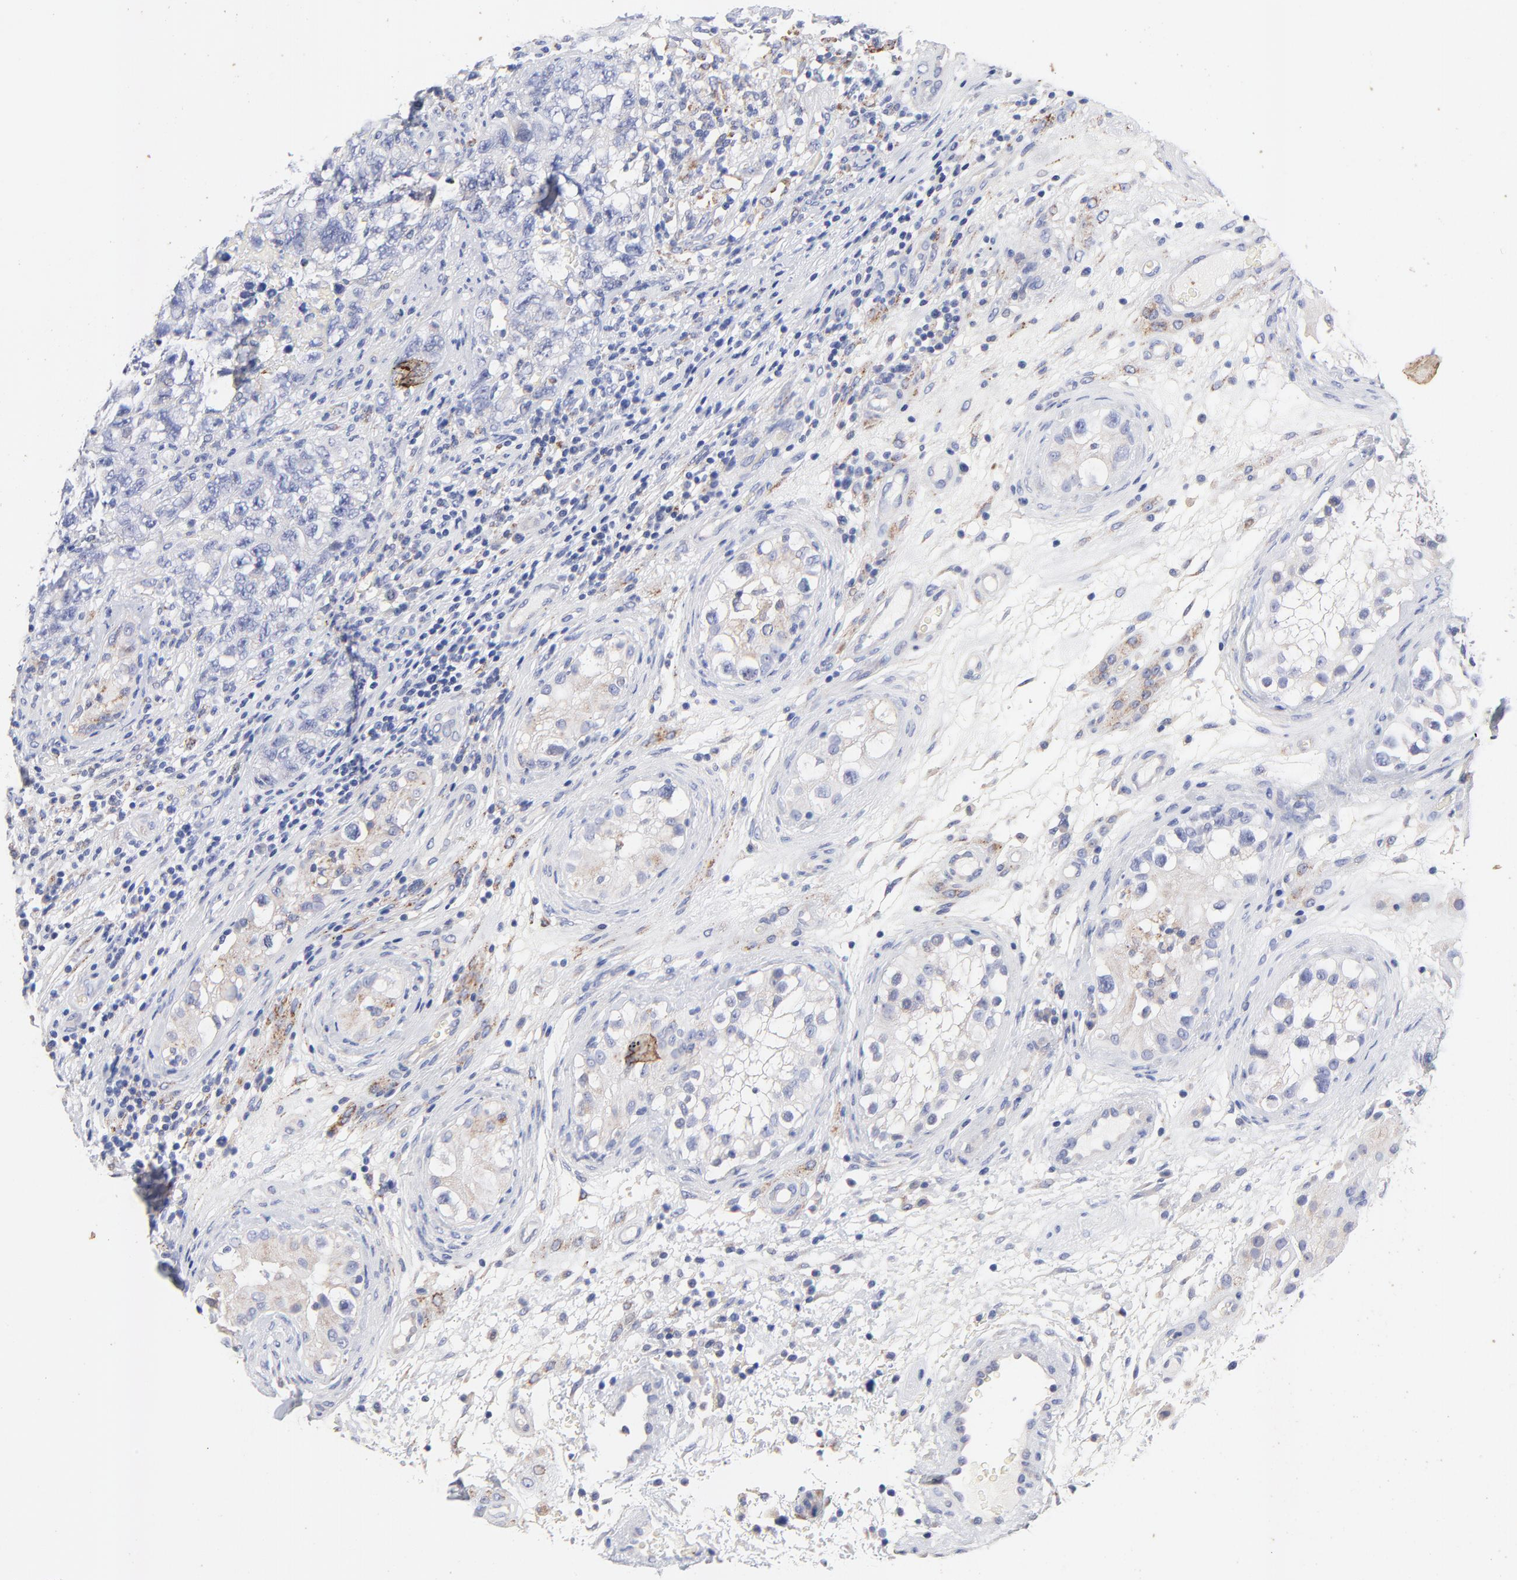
{"staining": {"intensity": "negative", "quantity": "none", "location": "none"}, "tissue": "testis cancer", "cell_type": "Tumor cells", "image_type": "cancer", "snomed": [{"axis": "morphology", "description": "Carcinoma, Embryonal, NOS"}, {"axis": "topography", "description": "Testis"}], "caption": "Testis cancer (embryonal carcinoma) was stained to show a protein in brown. There is no significant expression in tumor cells. (Brightfield microscopy of DAB IHC at high magnification).", "gene": "FBXO10", "patient": {"sex": "male", "age": 31}}